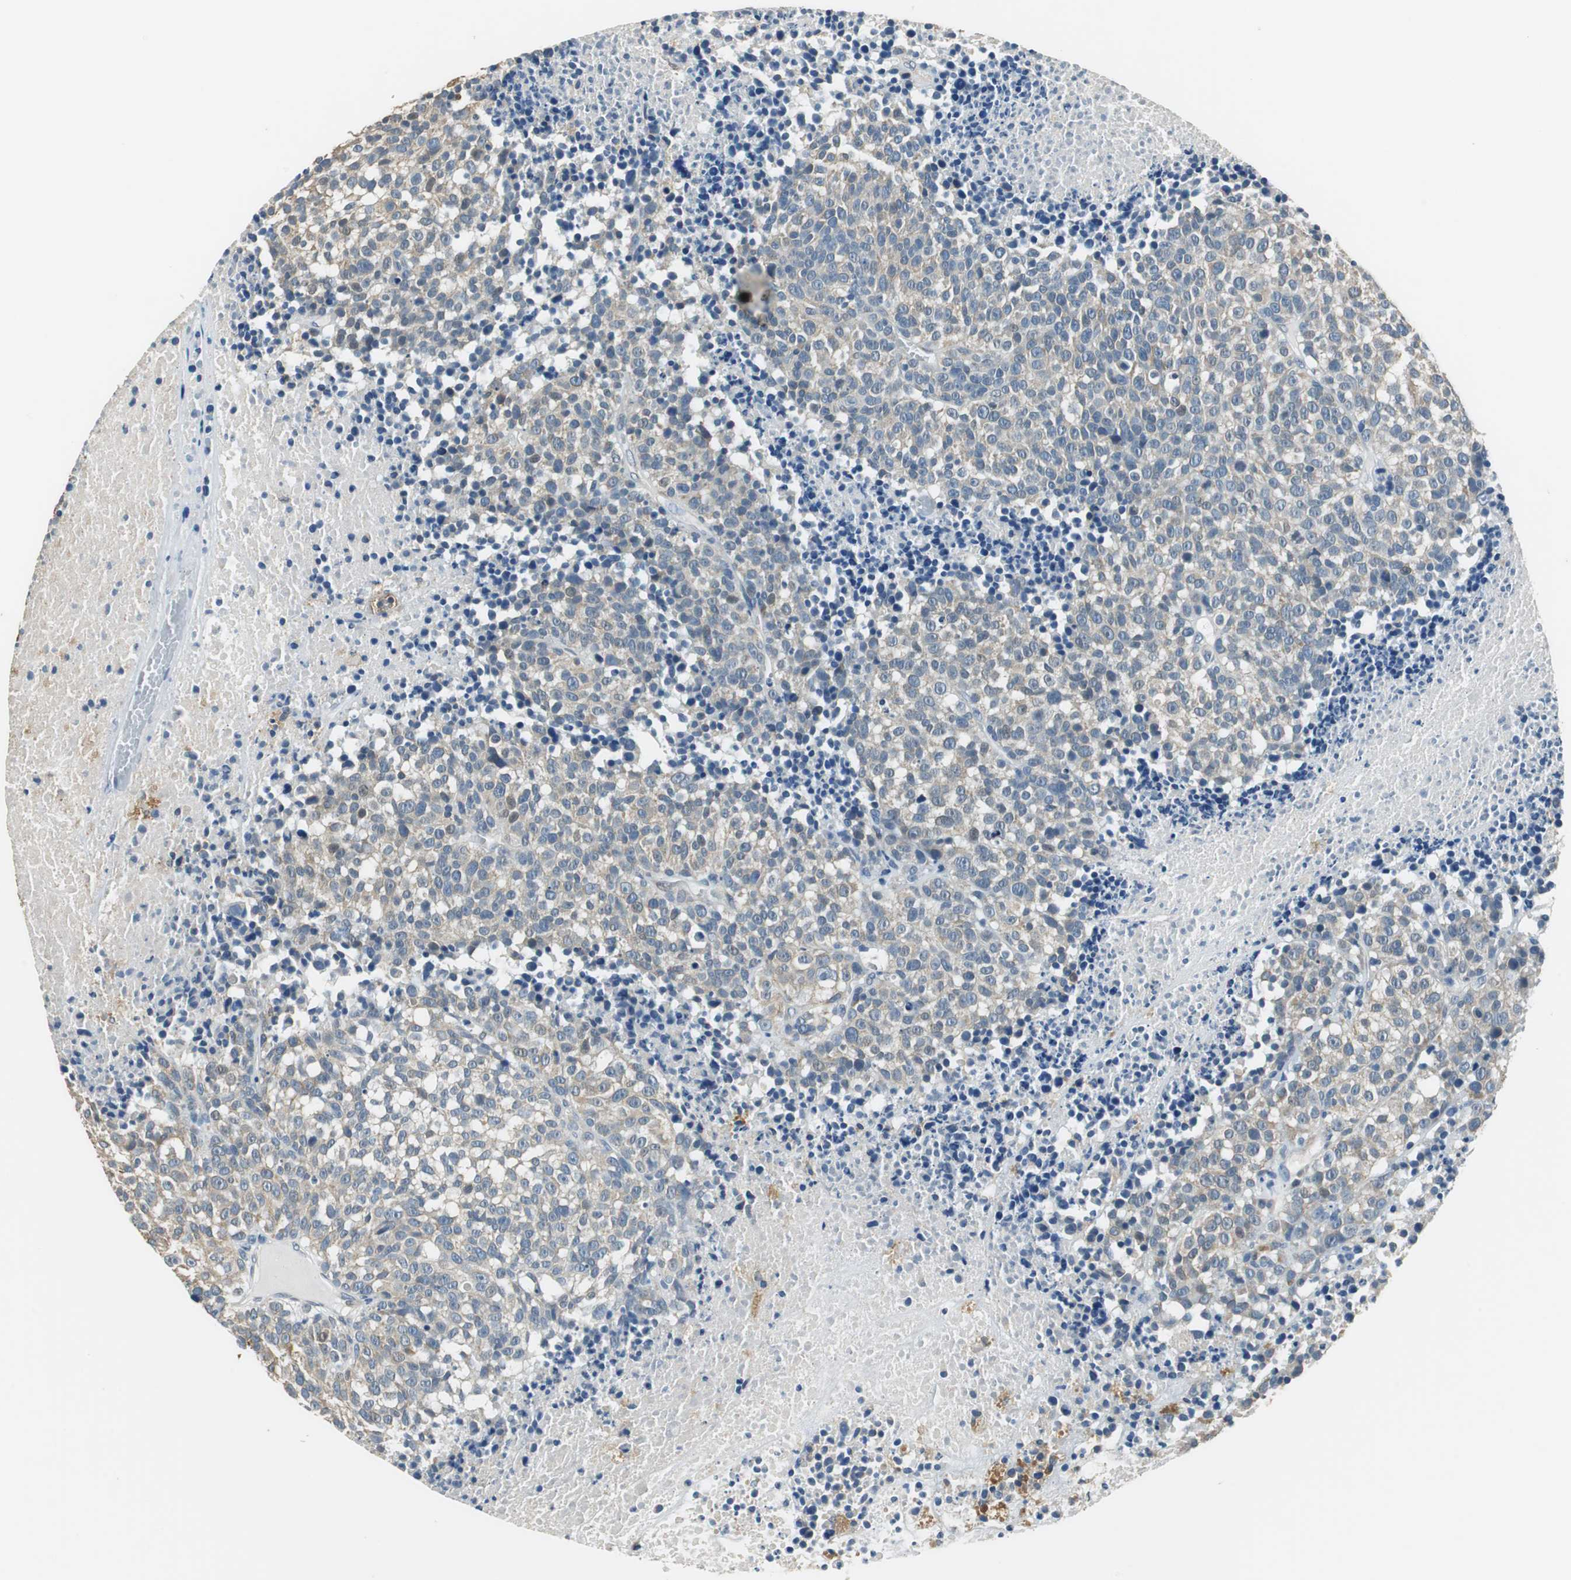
{"staining": {"intensity": "weak", "quantity": "25%-75%", "location": "cytoplasmic/membranous"}, "tissue": "melanoma", "cell_type": "Tumor cells", "image_type": "cancer", "snomed": [{"axis": "morphology", "description": "Malignant melanoma, Metastatic site"}, {"axis": "topography", "description": "Cerebral cortex"}], "caption": "Immunohistochemistry micrograph of melanoma stained for a protein (brown), which demonstrates low levels of weak cytoplasmic/membranous staining in about 25%-75% of tumor cells.", "gene": "ALDH4A1", "patient": {"sex": "female", "age": 52}}